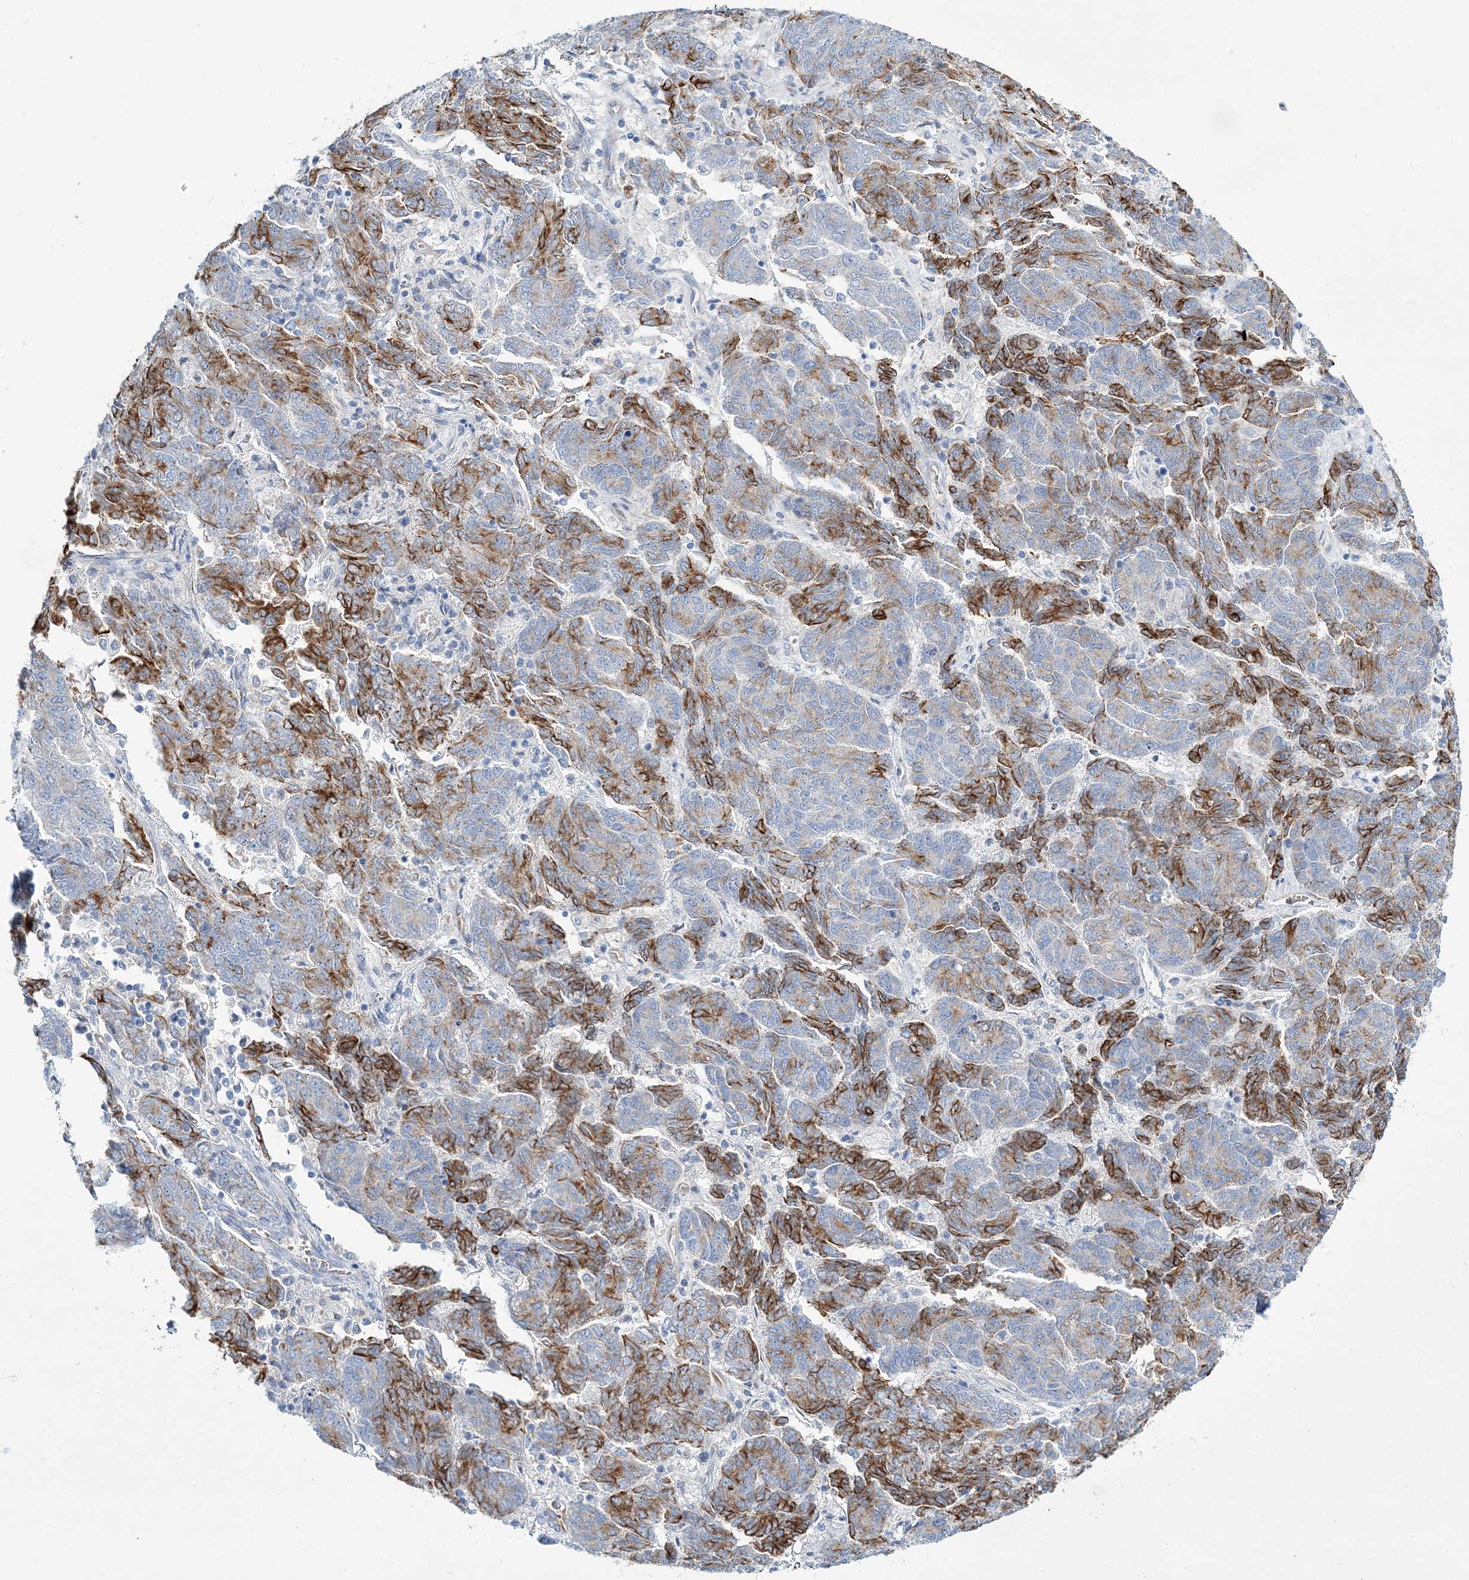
{"staining": {"intensity": "strong", "quantity": "25%-75%", "location": "cytoplasmic/membranous"}, "tissue": "endometrial cancer", "cell_type": "Tumor cells", "image_type": "cancer", "snomed": [{"axis": "morphology", "description": "Adenocarcinoma, NOS"}, {"axis": "topography", "description": "Endometrium"}], "caption": "Adenocarcinoma (endometrial) stained with a brown dye exhibits strong cytoplasmic/membranous positive expression in approximately 25%-75% of tumor cells.", "gene": "ADGRL1", "patient": {"sex": "female", "age": 80}}